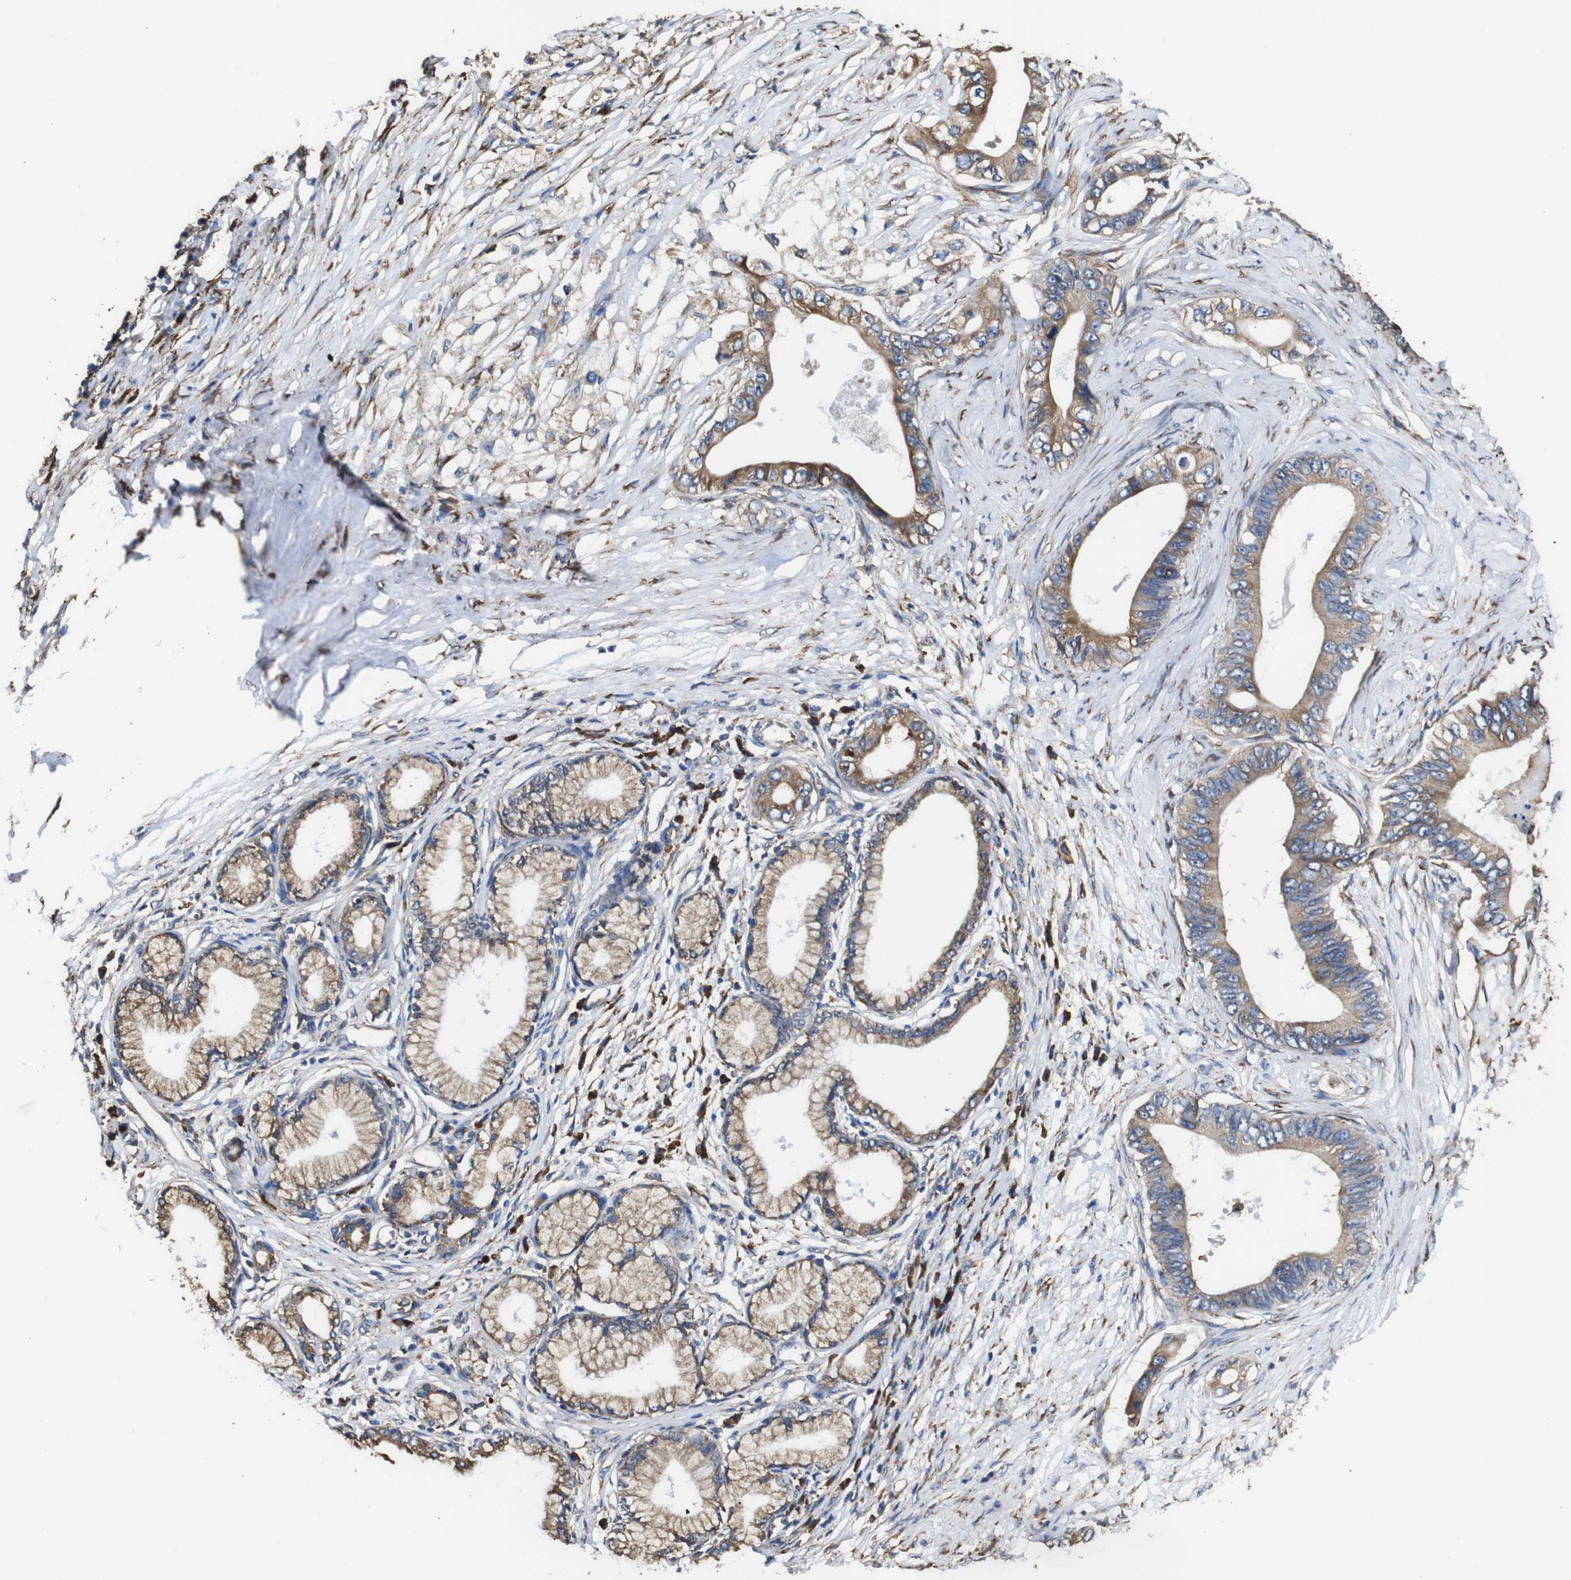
{"staining": {"intensity": "moderate", "quantity": ">75%", "location": "cytoplasmic/membranous"}, "tissue": "pancreatic cancer", "cell_type": "Tumor cells", "image_type": "cancer", "snomed": [{"axis": "morphology", "description": "Adenocarcinoma, NOS"}, {"axis": "topography", "description": "Pancreas"}], "caption": "Tumor cells reveal moderate cytoplasmic/membranous expression in about >75% of cells in pancreatic cancer (adenocarcinoma).", "gene": "PPIB", "patient": {"sex": "male", "age": 77}}